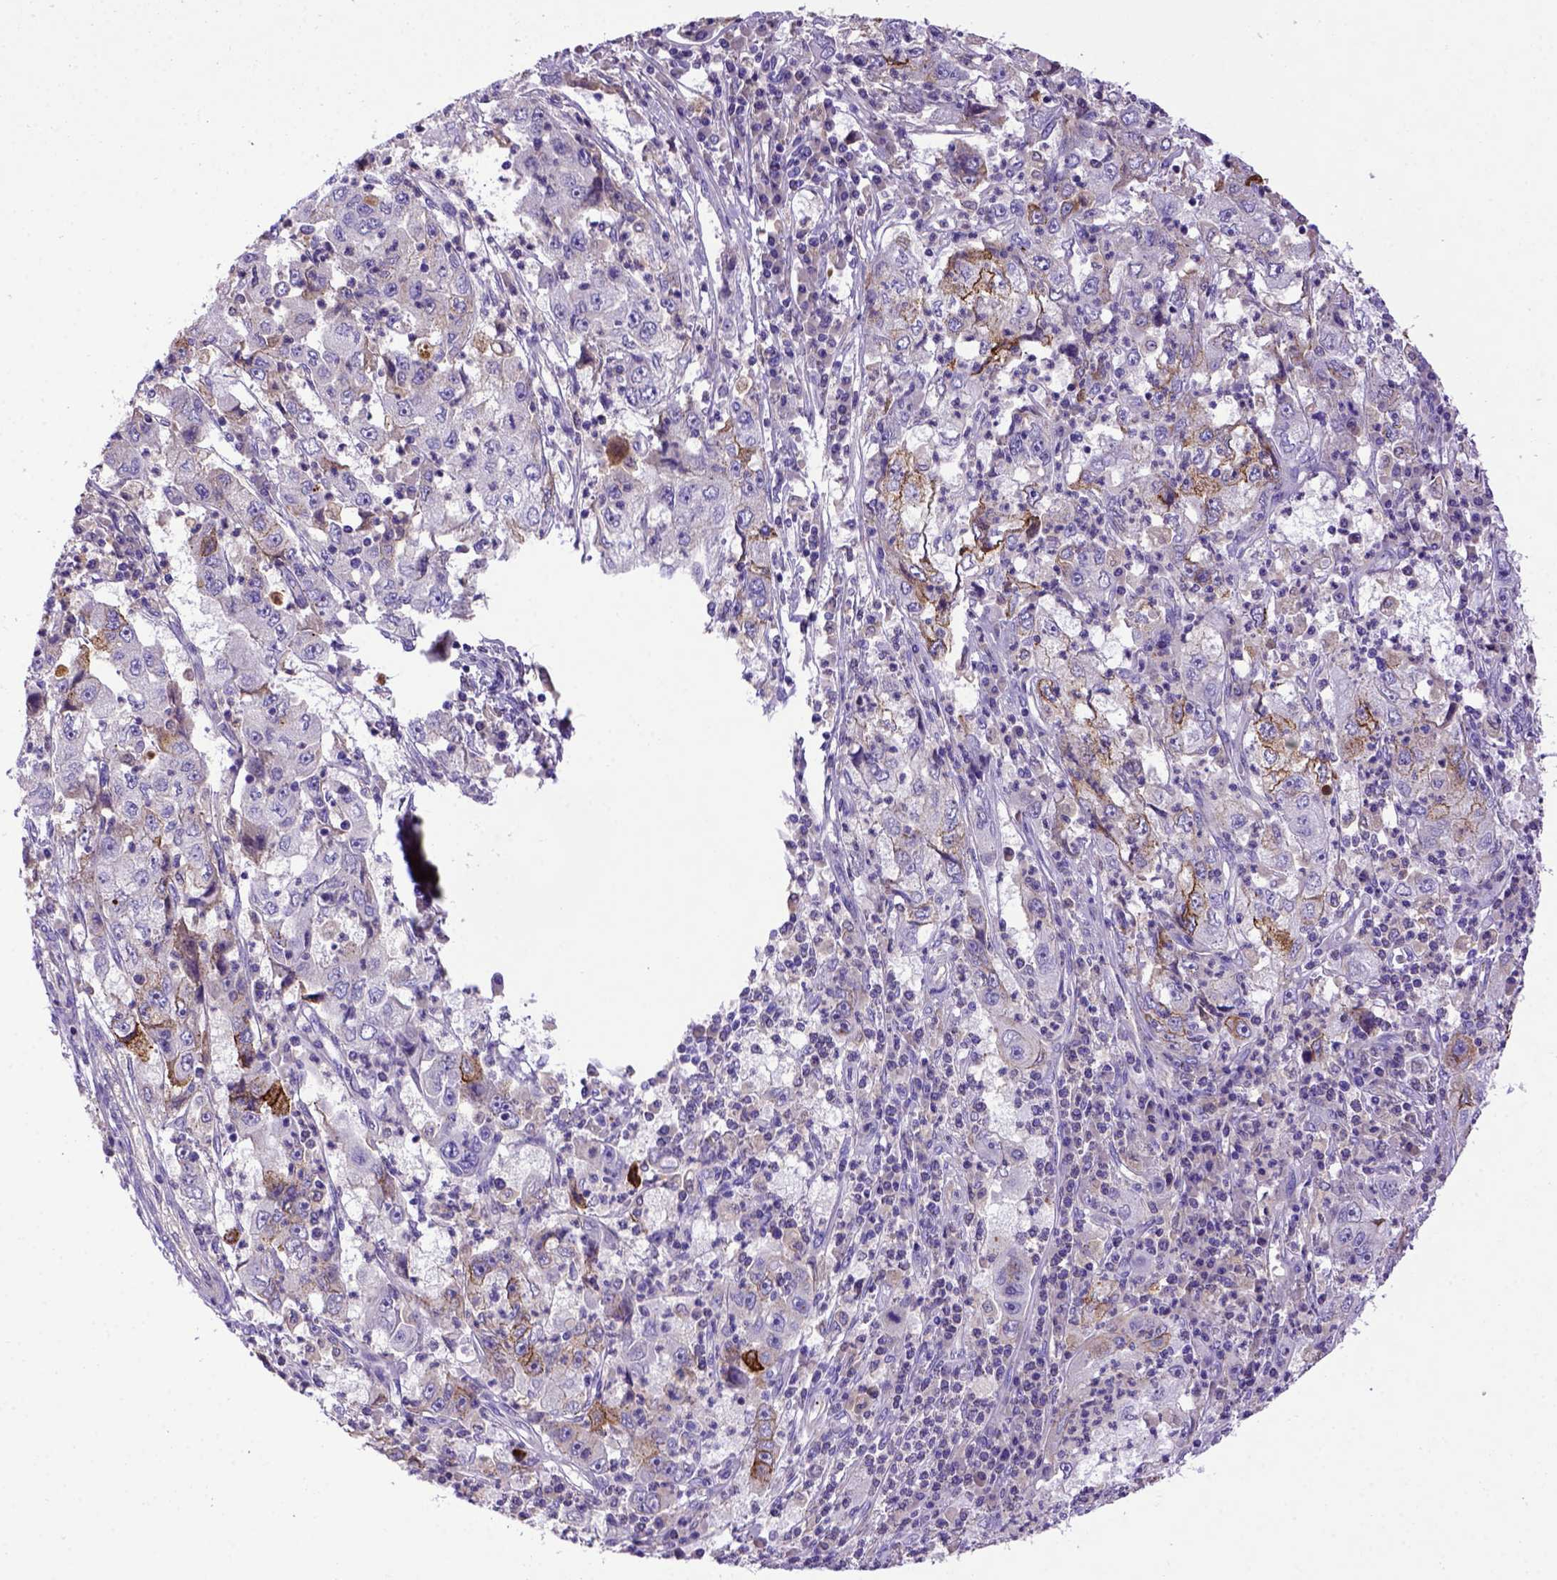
{"staining": {"intensity": "weak", "quantity": "<25%", "location": "cytoplasmic/membranous"}, "tissue": "cervical cancer", "cell_type": "Tumor cells", "image_type": "cancer", "snomed": [{"axis": "morphology", "description": "Squamous cell carcinoma, NOS"}, {"axis": "topography", "description": "Cervix"}], "caption": "DAB (3,3'-diaminobenzidine) immunohistochemical staining of human squamous cell carcinoma (cervical) reveals no significant expression in tumor cells.", "gene": "ADAM12", "patient": {"sex": "female", "age": 36}}